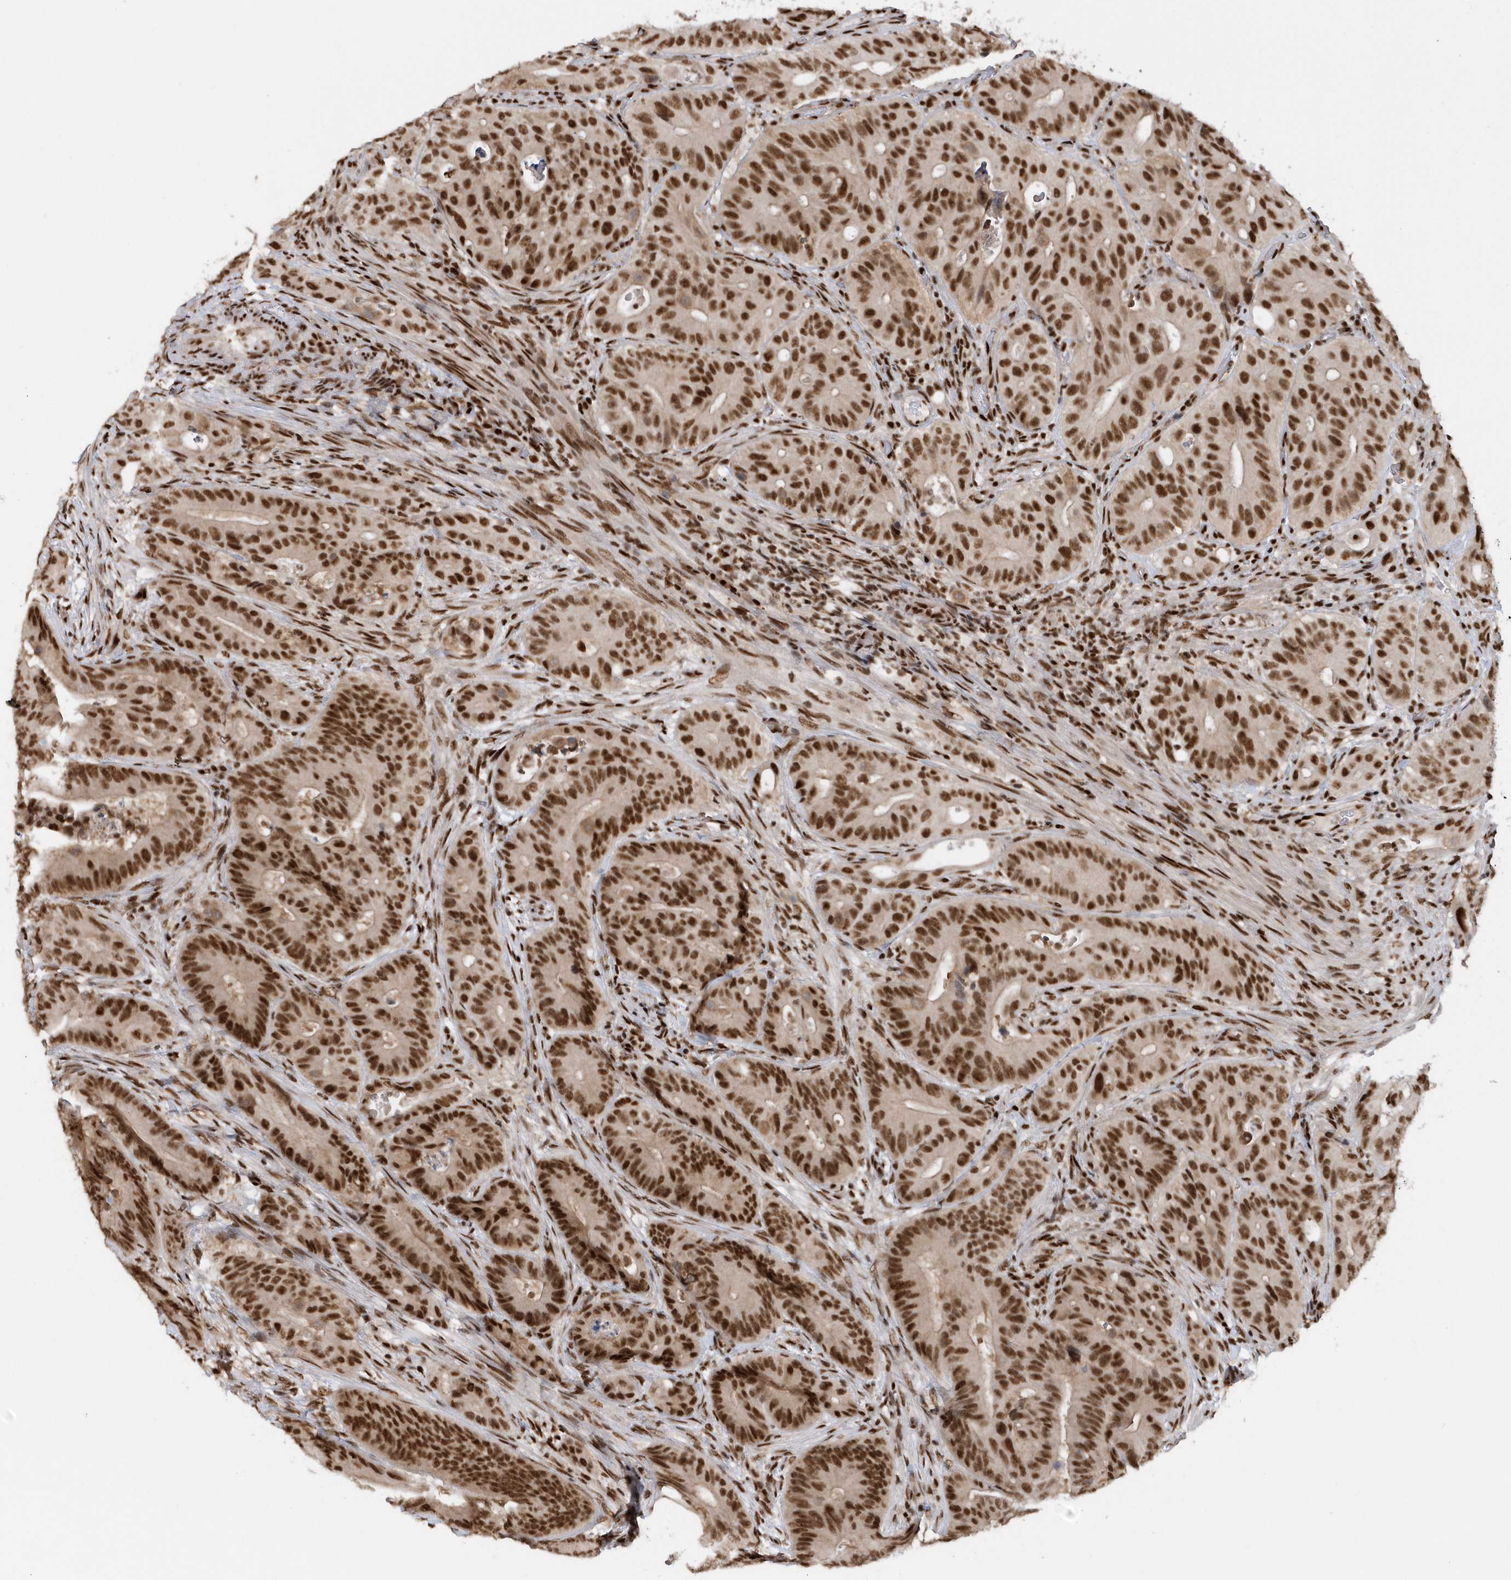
{"staining": {"intensity": "strong", "quantity": ">75%", "location": "nuclear"}, "tissue": "colorectal cancer", "cell_type": "Tumor cells", "image_type": "cancer", "snomed": [{"axis": "morphology", "description": "Adenocarcinoma, NOS"}, {"axis": "topography", "description": "Colon"}], "caption": "A high-resolution histopathology image shows immunohistochemistry (IHC) staining of colorectal cancer, which exhibits strong nuclear positivity in approximately >75% of tumor cells.", "gene": "SEPHS1", "patient": {"sex": "male", "age": 83}}